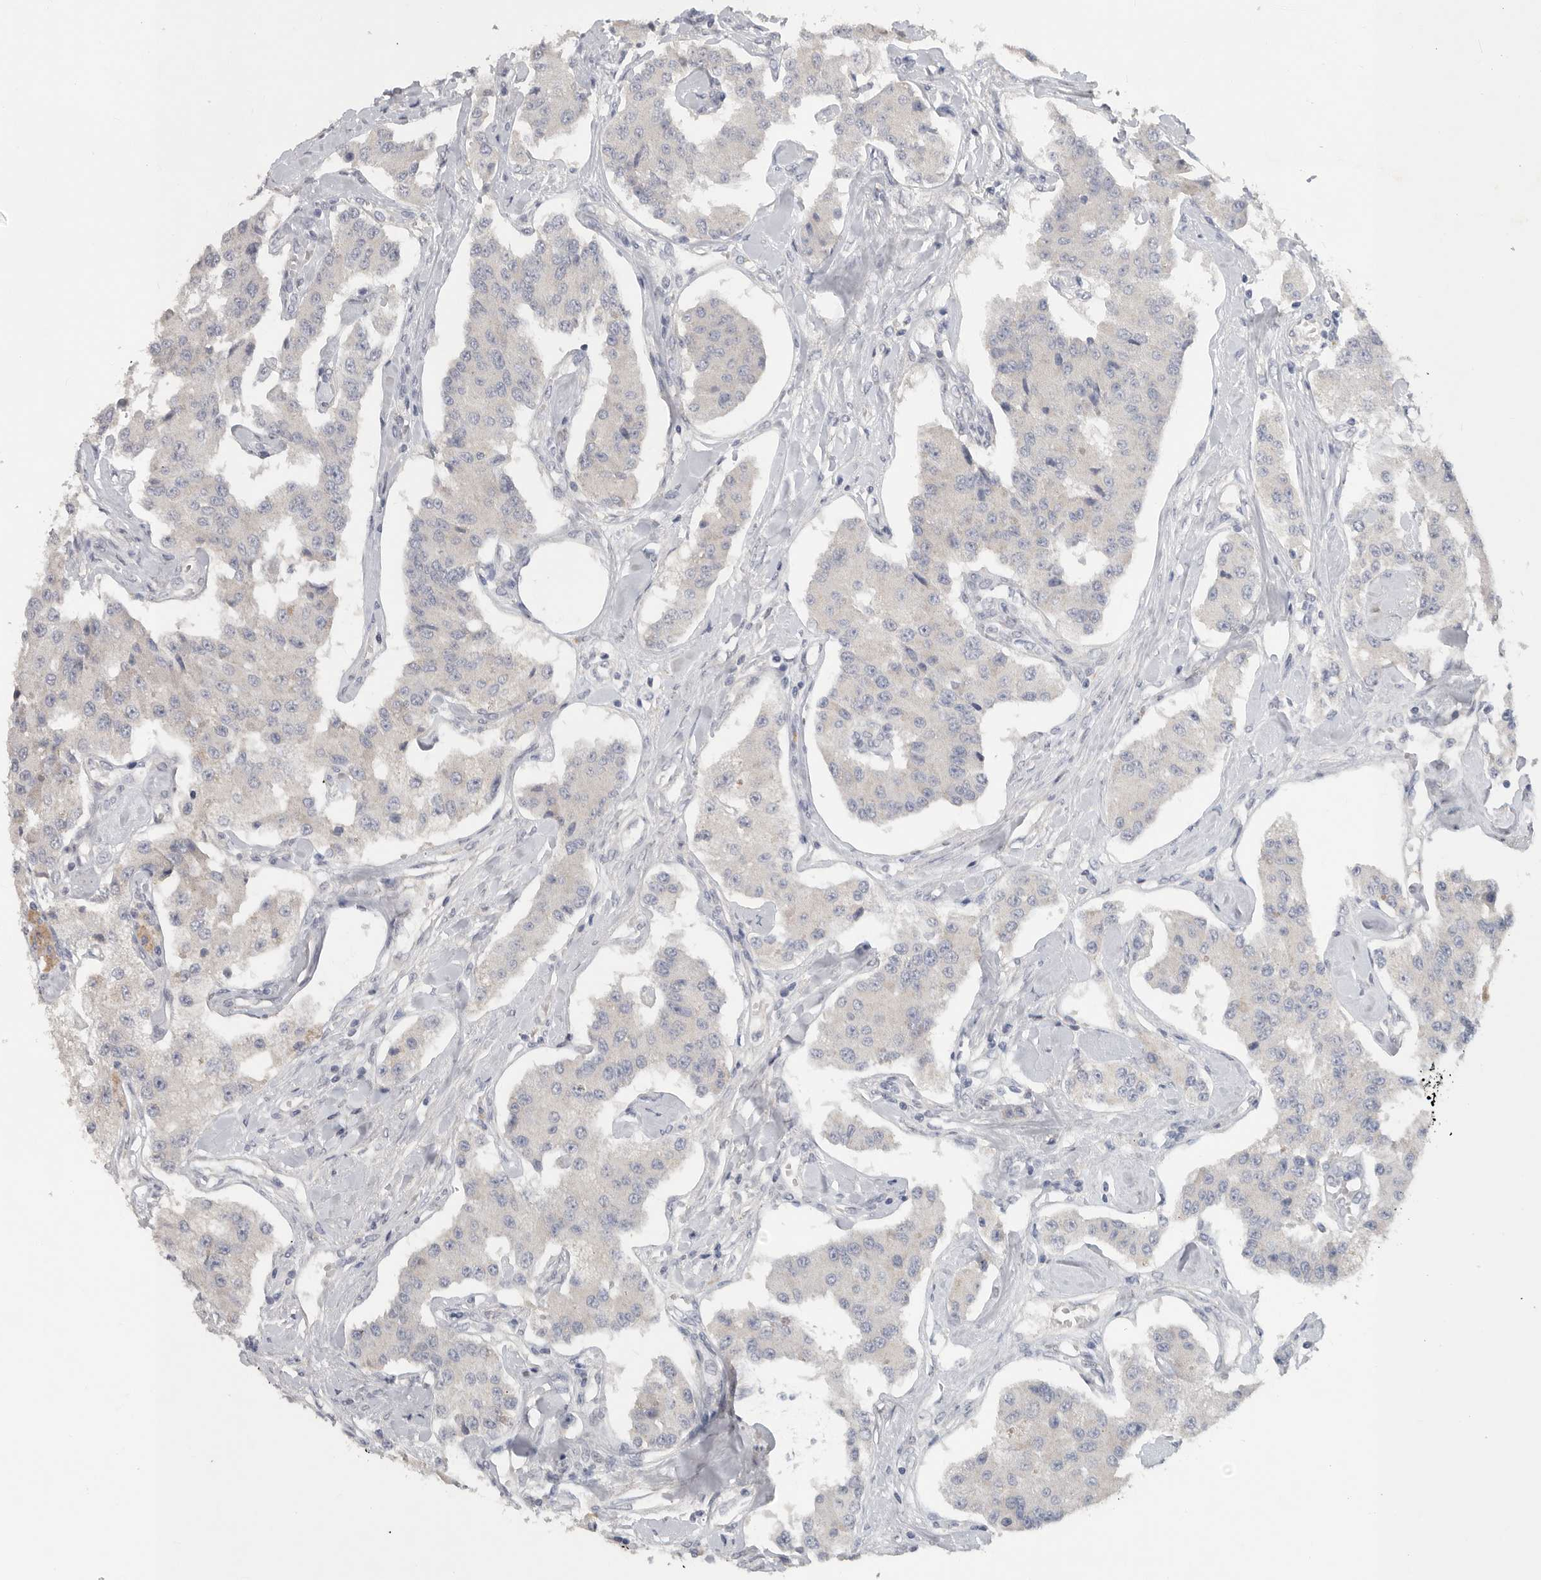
{"staining": {"intensity": "negative", "quantity": "none", "location": "none"}, "tissue": "carcinoid", "cell_type": "Tumor cells", "image_type": "cancer", "snomed": [{"axis": "morphology", "description": "Carcinoid, malignant, NOS"}, {"axis": "topography", "description": "Pancreas"}], "caption": "An immunohistochemistry (IHC) micrograph of carcinoid is shown. There is no staining in tumor cells of carcinoid.", "gene": "REG4", "patient": {"sex": "male", "age": 41}}